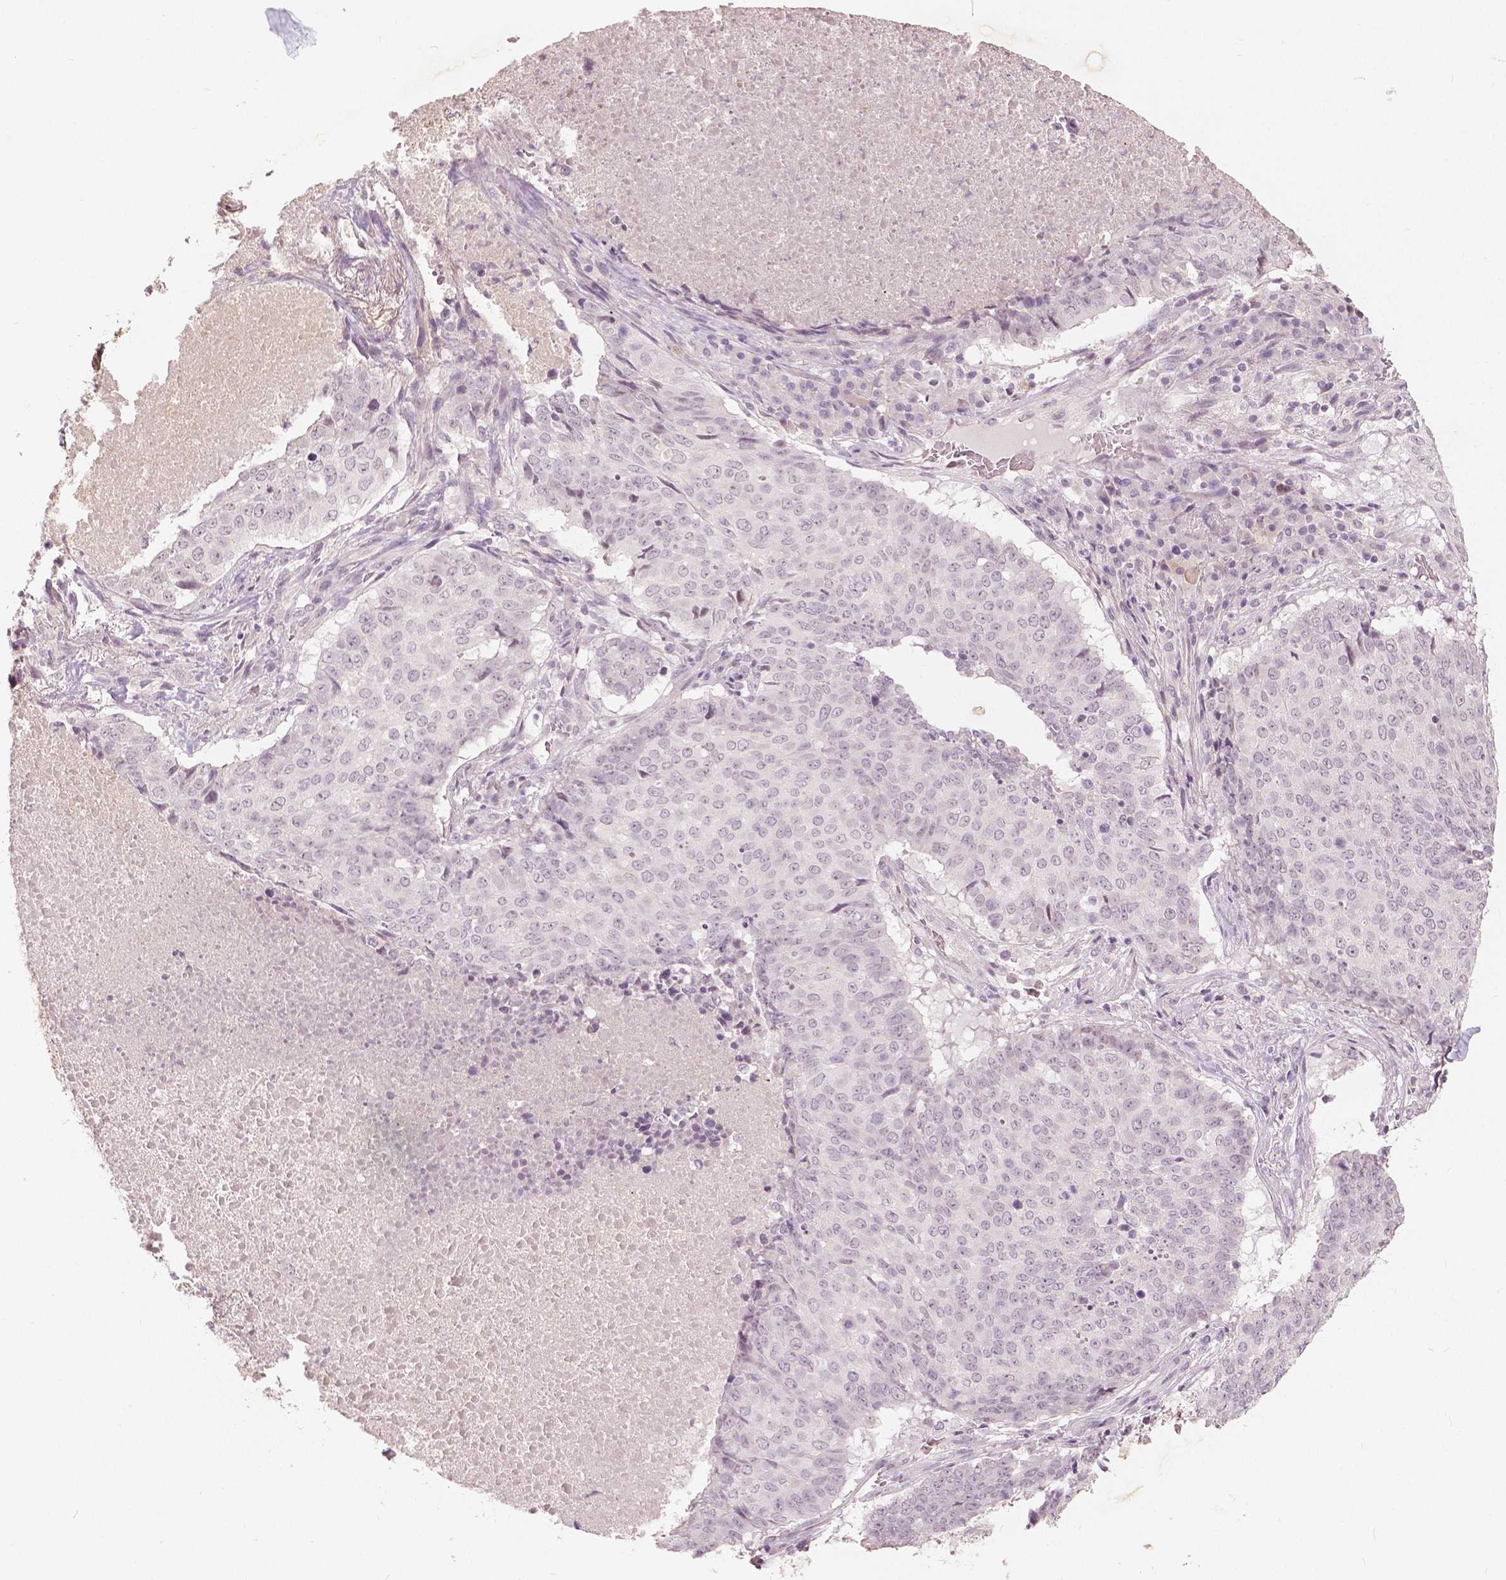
{"staining": {"intensity": "negative", "quantity": "none", "location": "none"}, "tissue": "lung cancer", "cell_type": "Tumor cells", "image_type": "cancer", "snomed": [{"axis": "morphology", "description": "Normal tissue, NOS"}, {"axis": "morphology", "description": "Squamous cell carcinoma, NOS"}, {"axis": "topography", "description": "Bronchus"}, {"axis": "topography", "description": "Lung"}], "caption": "Human squamous cell carcinoma (lung) stained for a protein using immunohistochemistry (IHC) displays no expression in tumor cells.", "gene": "NANOG", "patient": {"sex": "male", "age": 64}}